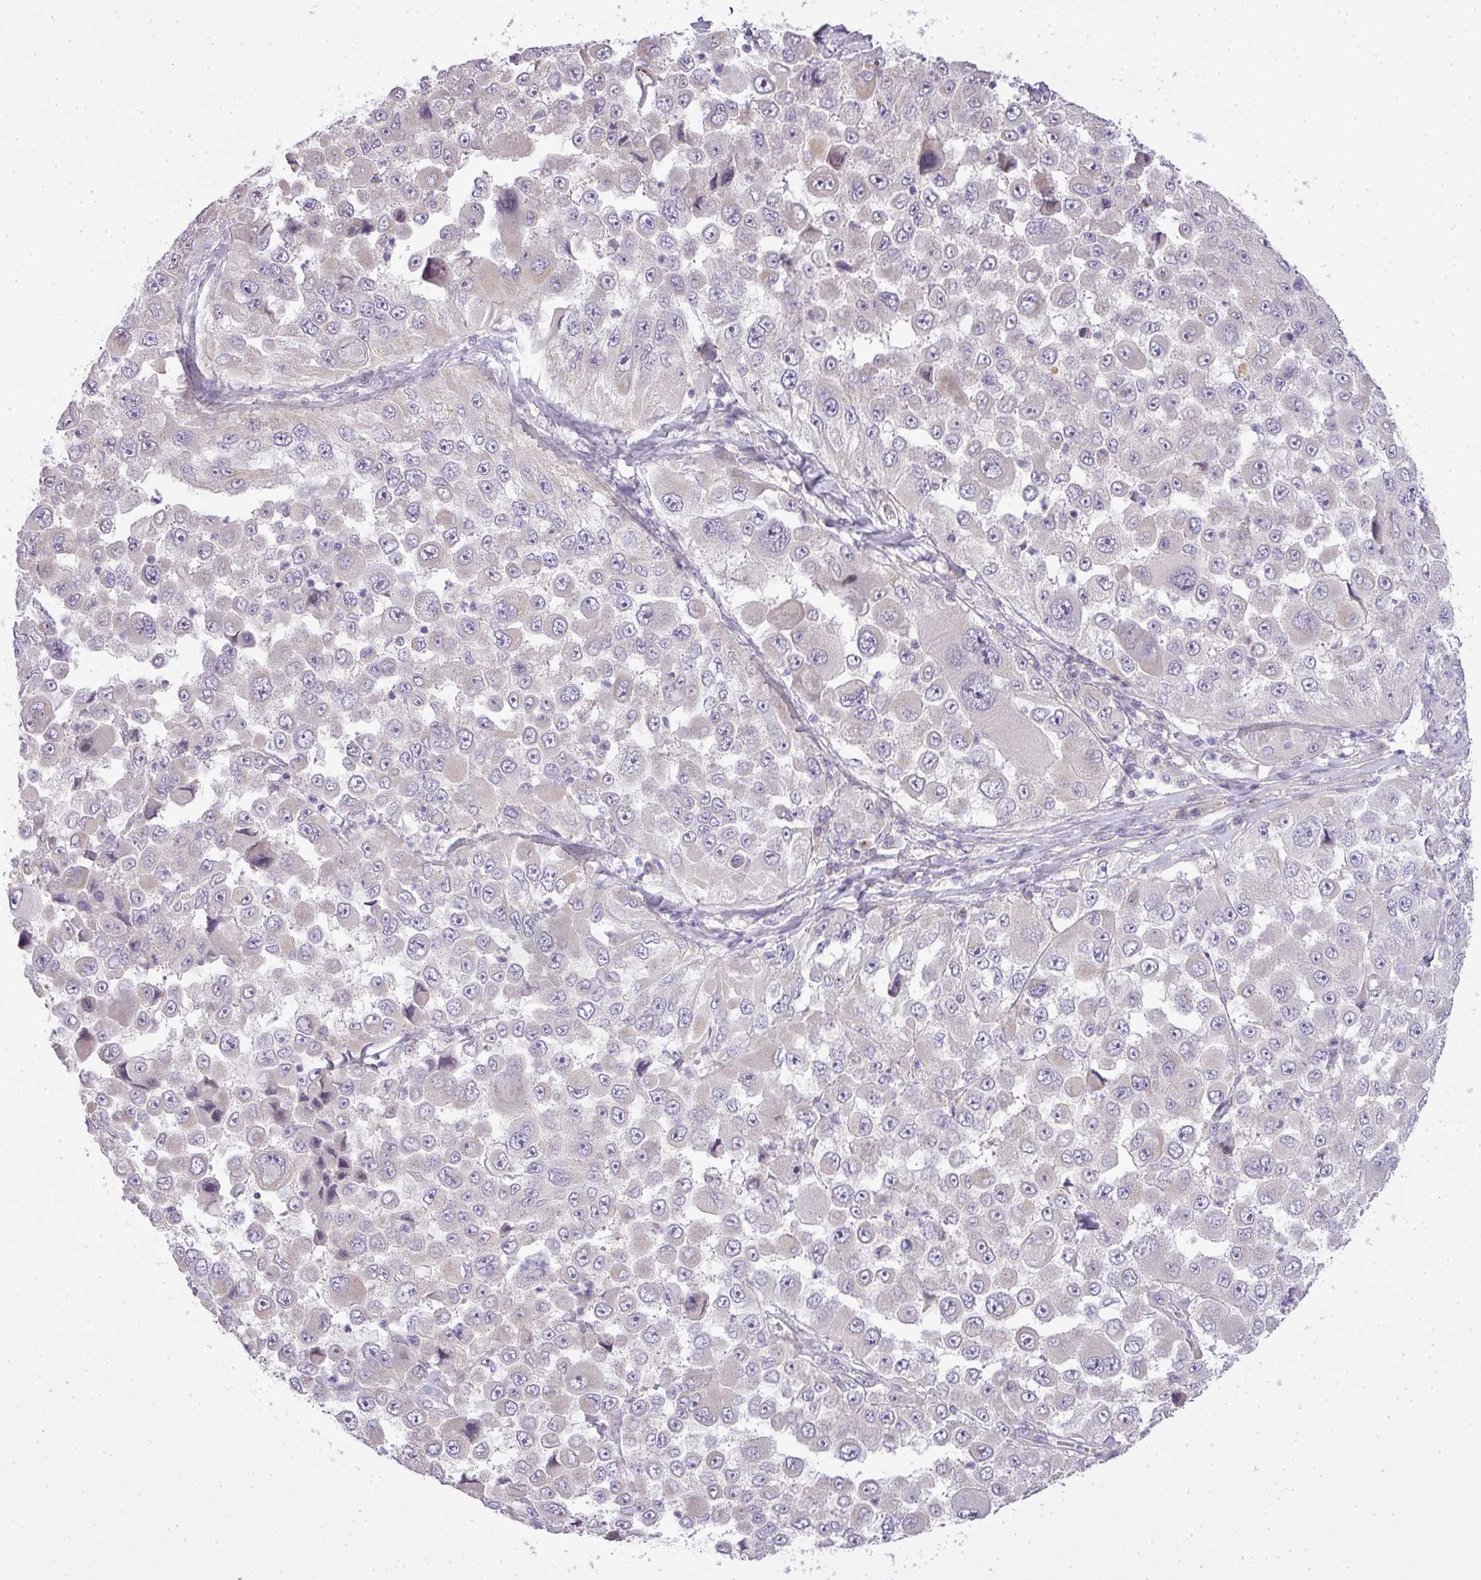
{"staining": {"intensity": "negative", "quantity": "none", "location": "none"}, "tissue": "melanoma", "cell_type": "Tumor cells", "image_type": "cancer", "snomed": [{"axis": "morphology", "description": "Malignant melanoma, Metastatic site"}, {"axis": "topography", "description": "Lymph node"}], "caption": "Human malignant melanoma (metastatic site) stained for a protein using immunohistochemistry (IHC) displays no expression in tumor cells.", "gene": "ZDHHC1", "patient": {"sex": "male", "age": 62}}